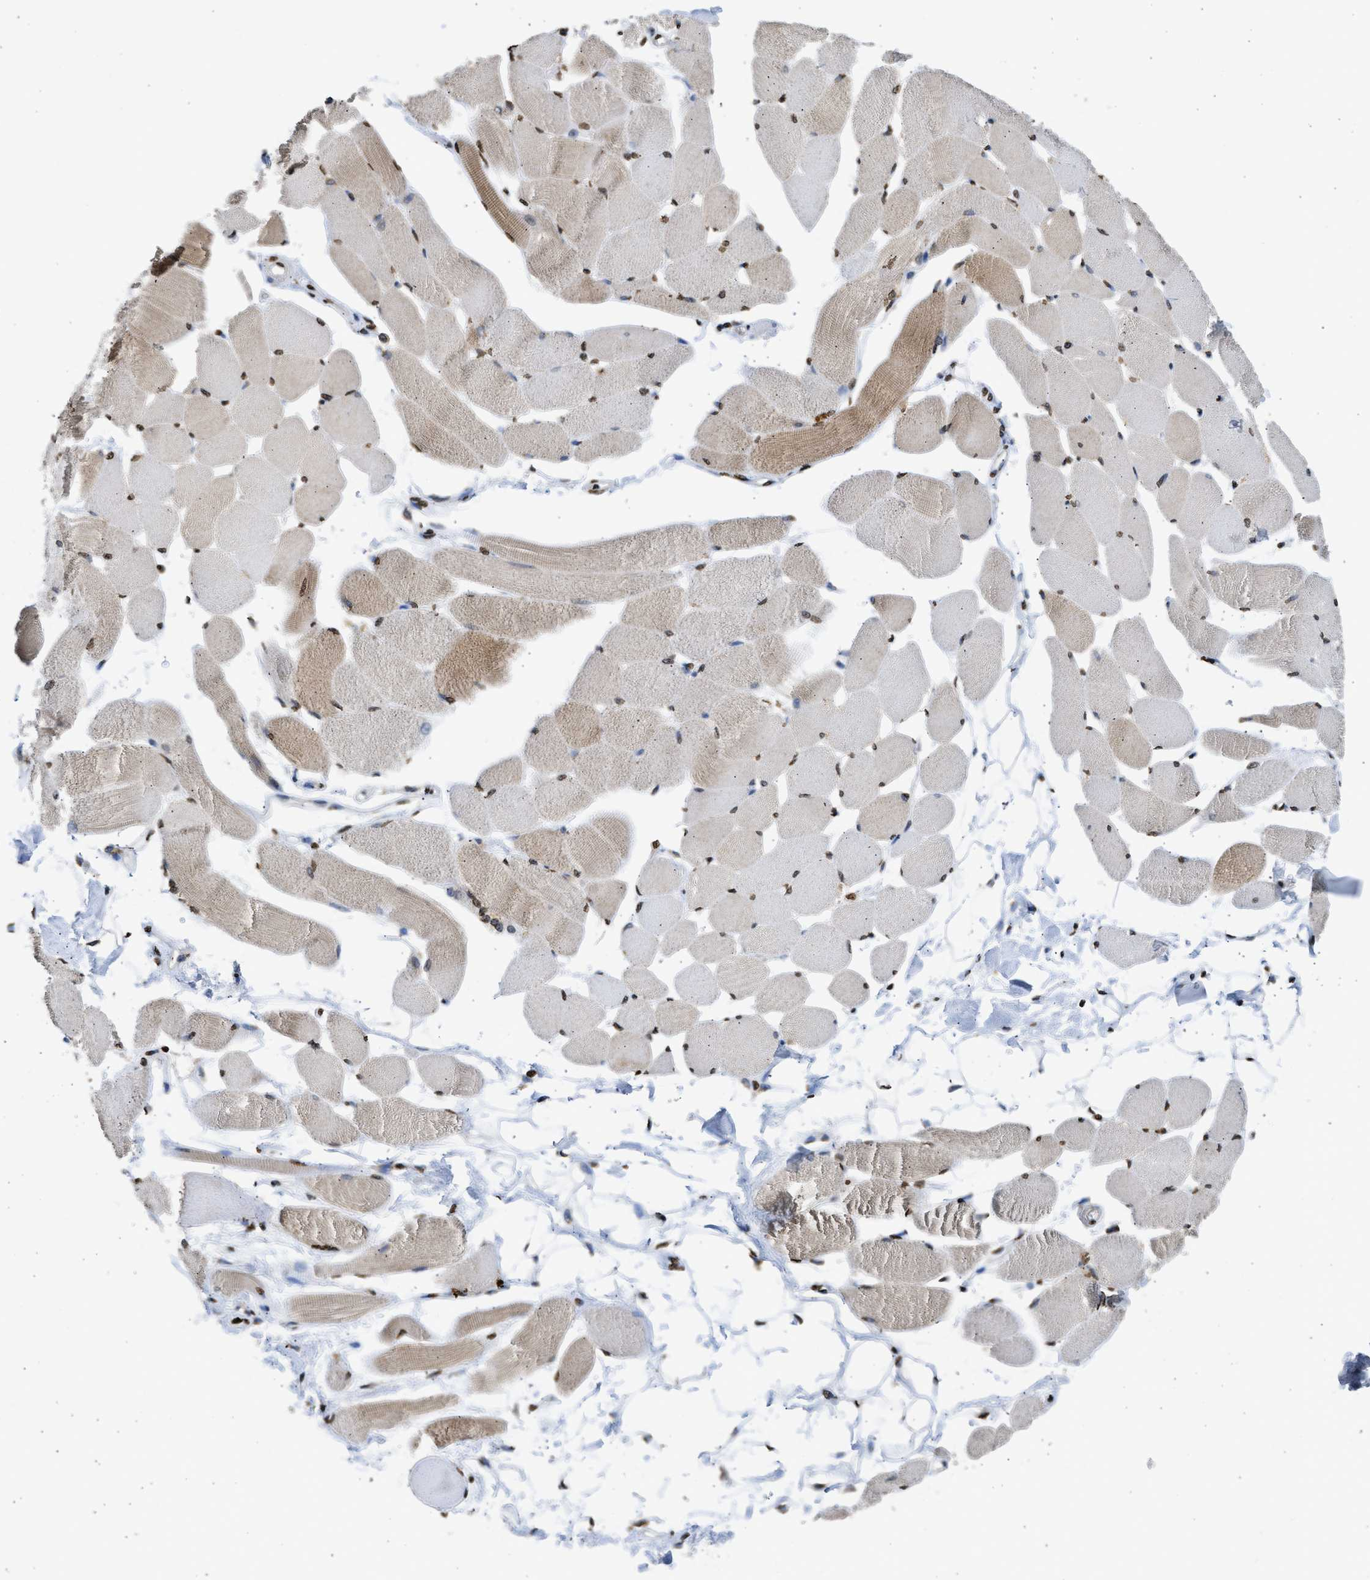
{"staining": {"intensity": "moderate", "quantity": ">75%", "location": "cytoplasmic/membranous,nuclear"}, "tissue": "skeletal muscle", "cell_type": "Myocytes", "image_type": "normal", "snomed": [{"axis": "morphology", "description": "Normal tissue, NOS"}, {"axis": "topography", "description": "Skeletal muscle"}, {"axis": "topography", "description": "Peripheral nerve tissue"}], "caption": "Benign skeletal muscle demonstrates moderate cytoplasmic/membranous,nuclear staining in about >75% of myocytes, visualized by immunohistochemistry.", "gene": "RRAGC", "patient": {"sex": "female", "age": 84}}